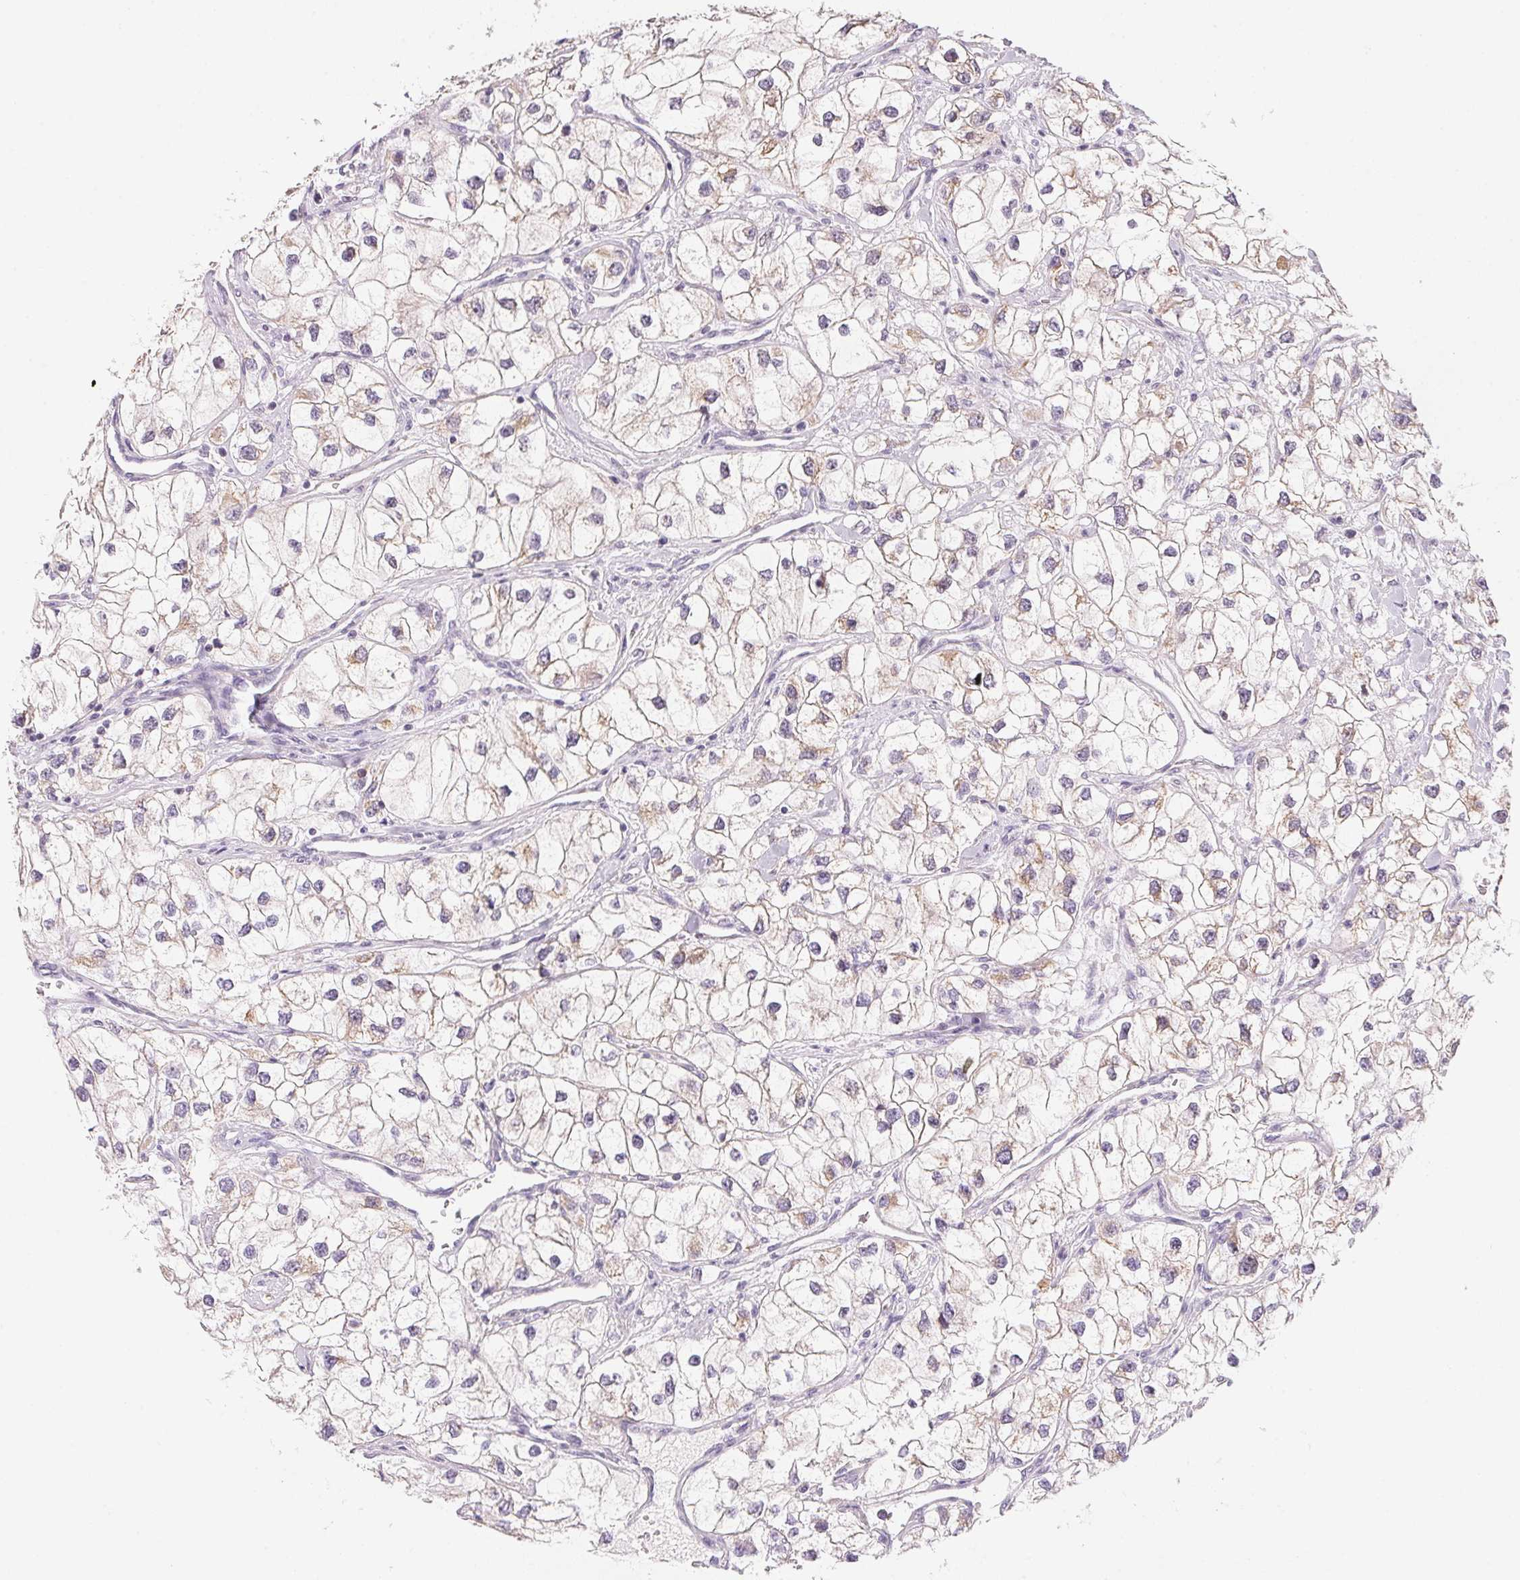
{"staining": {"intensity": "weak", "quantity": "25%-75%", "location": "cytoplasmic/membranous"}, "tissue": "renal cancer", "cell_type": "Tumor cells", "image_type": "cancer", "snomed": [{"axis": "morphology", "description": "Adenocarcinoma, NOS"}, {"axis": "topography", "description": "Kidney"}], "caption": "Immunohistochemical staining of human adenocarcinoma (renal) displays low levels of weak cytoplasmic/membranous protein positivity in approximately 25%-75% of tumor cells. (brown staining indicates protein expression, while blue staining denotes nuclei).", "gene": "GIPC2", "patient": {"sex": "male", "age": 59}}